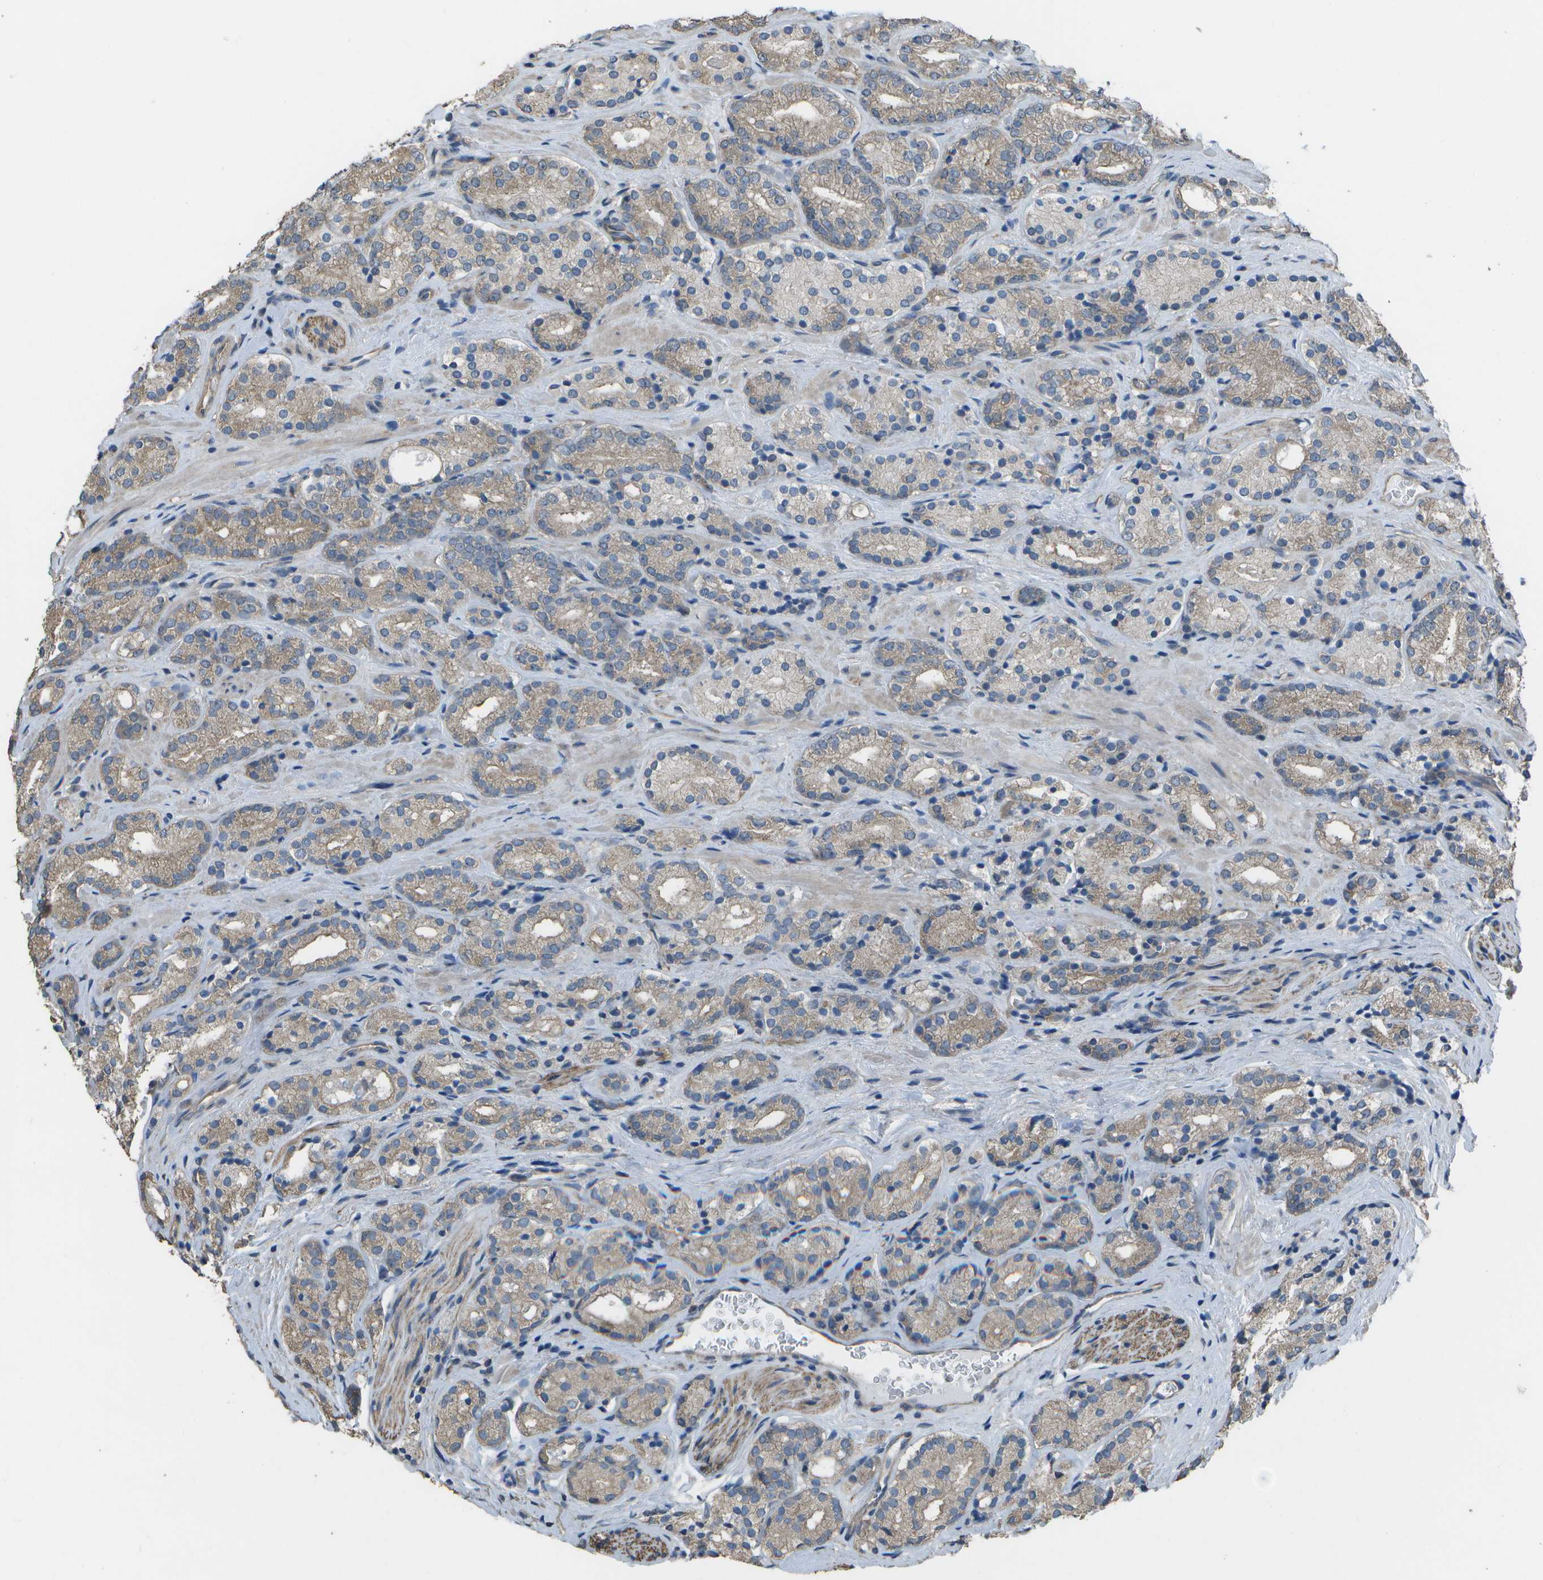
{"staining": {"intensity": "weak", "quantity": "<25%", "location": "cytoplasmic/membranous"}, "tissue": "prostate cancer", "cell_type": "Tumor cells", "image_type": "cancer", "snomed": [{"axis": "morphology", "description": "Adenocarcinoma, High grade"}, {"axis": "topography", "description": "Prostate"}], "caption": "Tumor cells are negative for protein expression in human prostate cancer (adenocarcinoma (high-grade)).", "gene": "CLNS1A", "patient": {"sex": "male", "age": 71}}